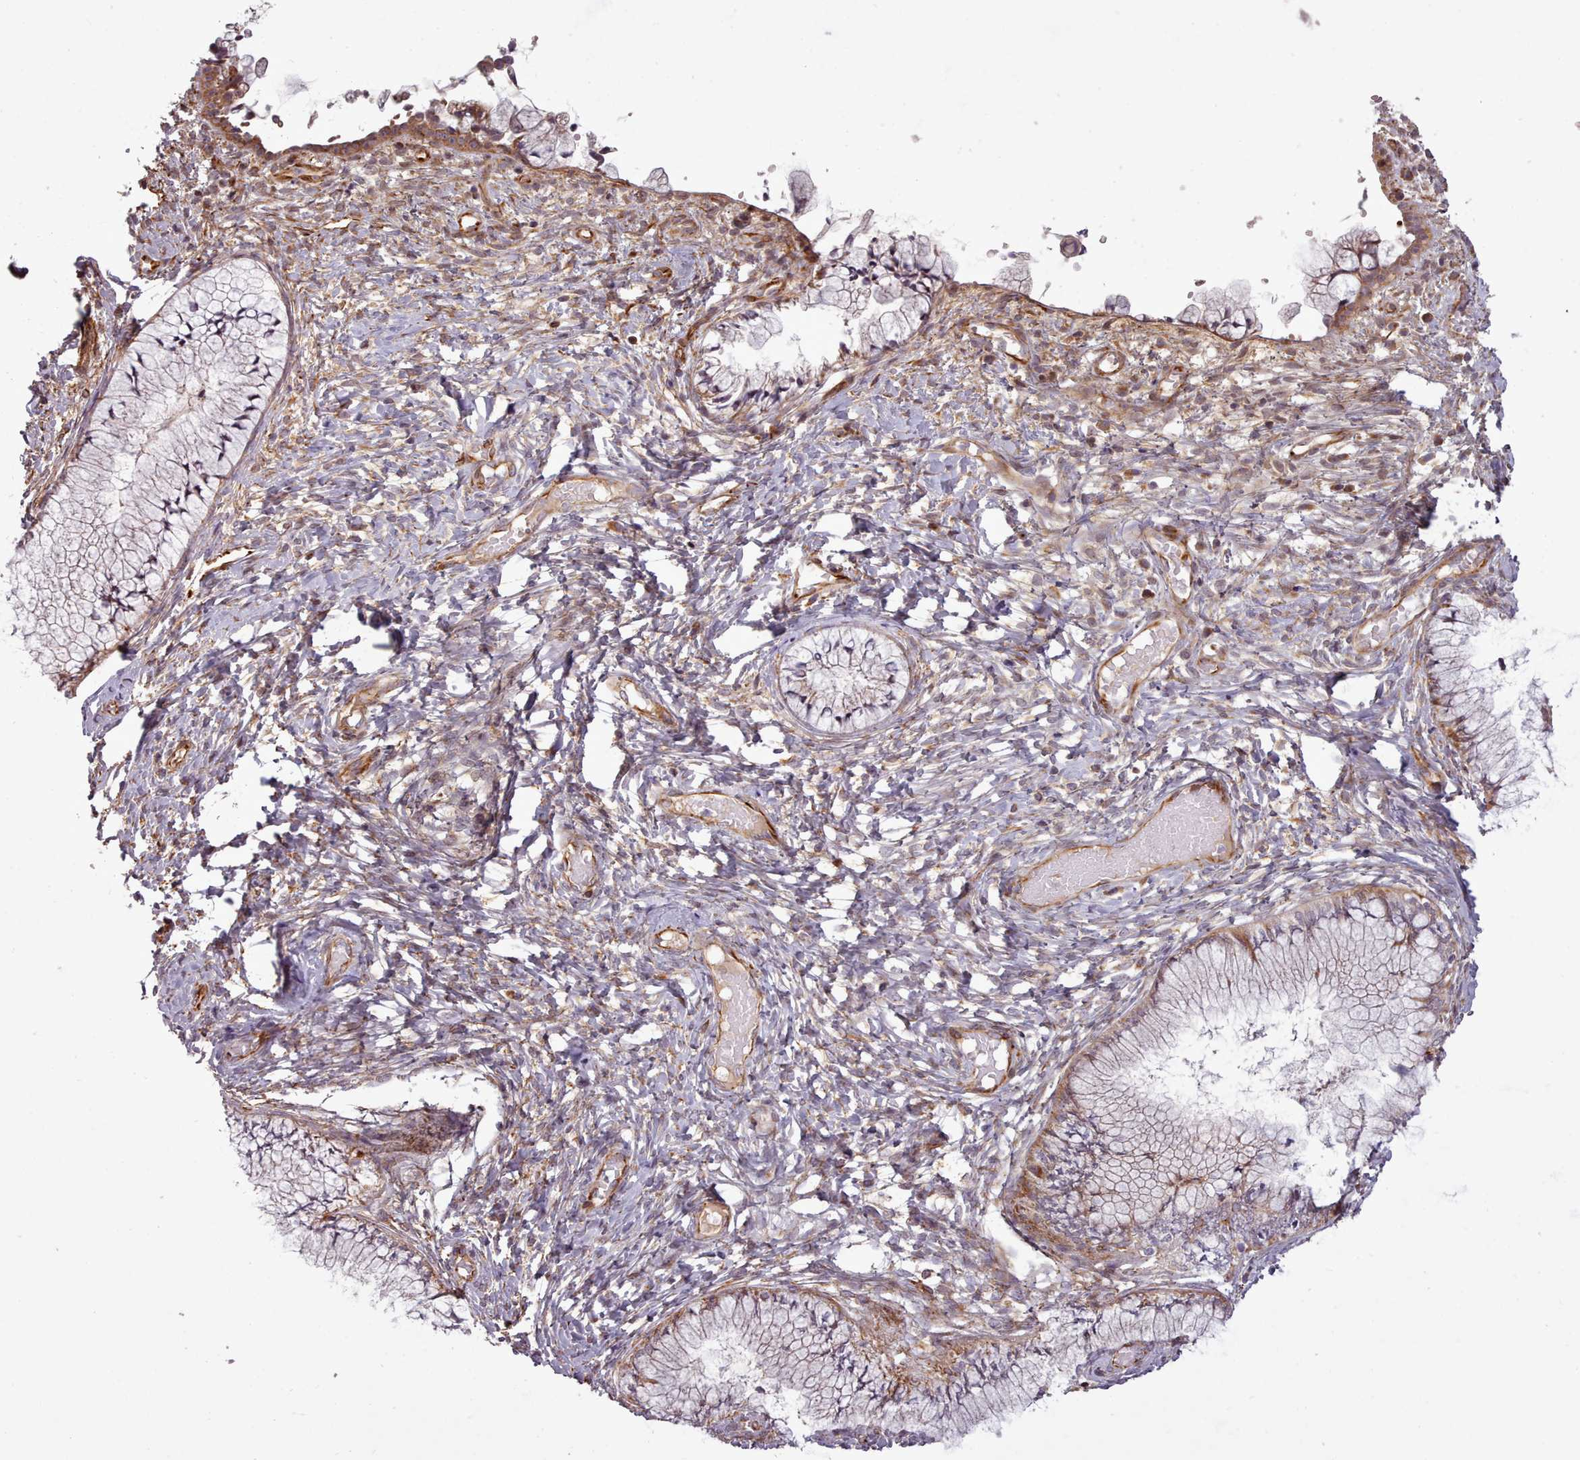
{"staining": {"intensity": "moderate", "quantity": "25%-75%", "location": "cytoplasmic/membranous"}, "tissue": "cervix", "cell_type": "Glandular cells", "image_type": "normal", "snomed": [{"axis": "morphology", "description": "Normal tissue, NOS"}, {"axis": "topography", "description": "Cervix"}], "caption": "Benign cervix was stained to show a protein in brown. There is medium levels of moderate cytoplasmic/membranous expression in about 25%-75% of glandular cells. (Brightfield microscopy of DAB IHC at high magnification).", "gene": "GBGT1", "patient": {"sex": "female", "age": 42}}